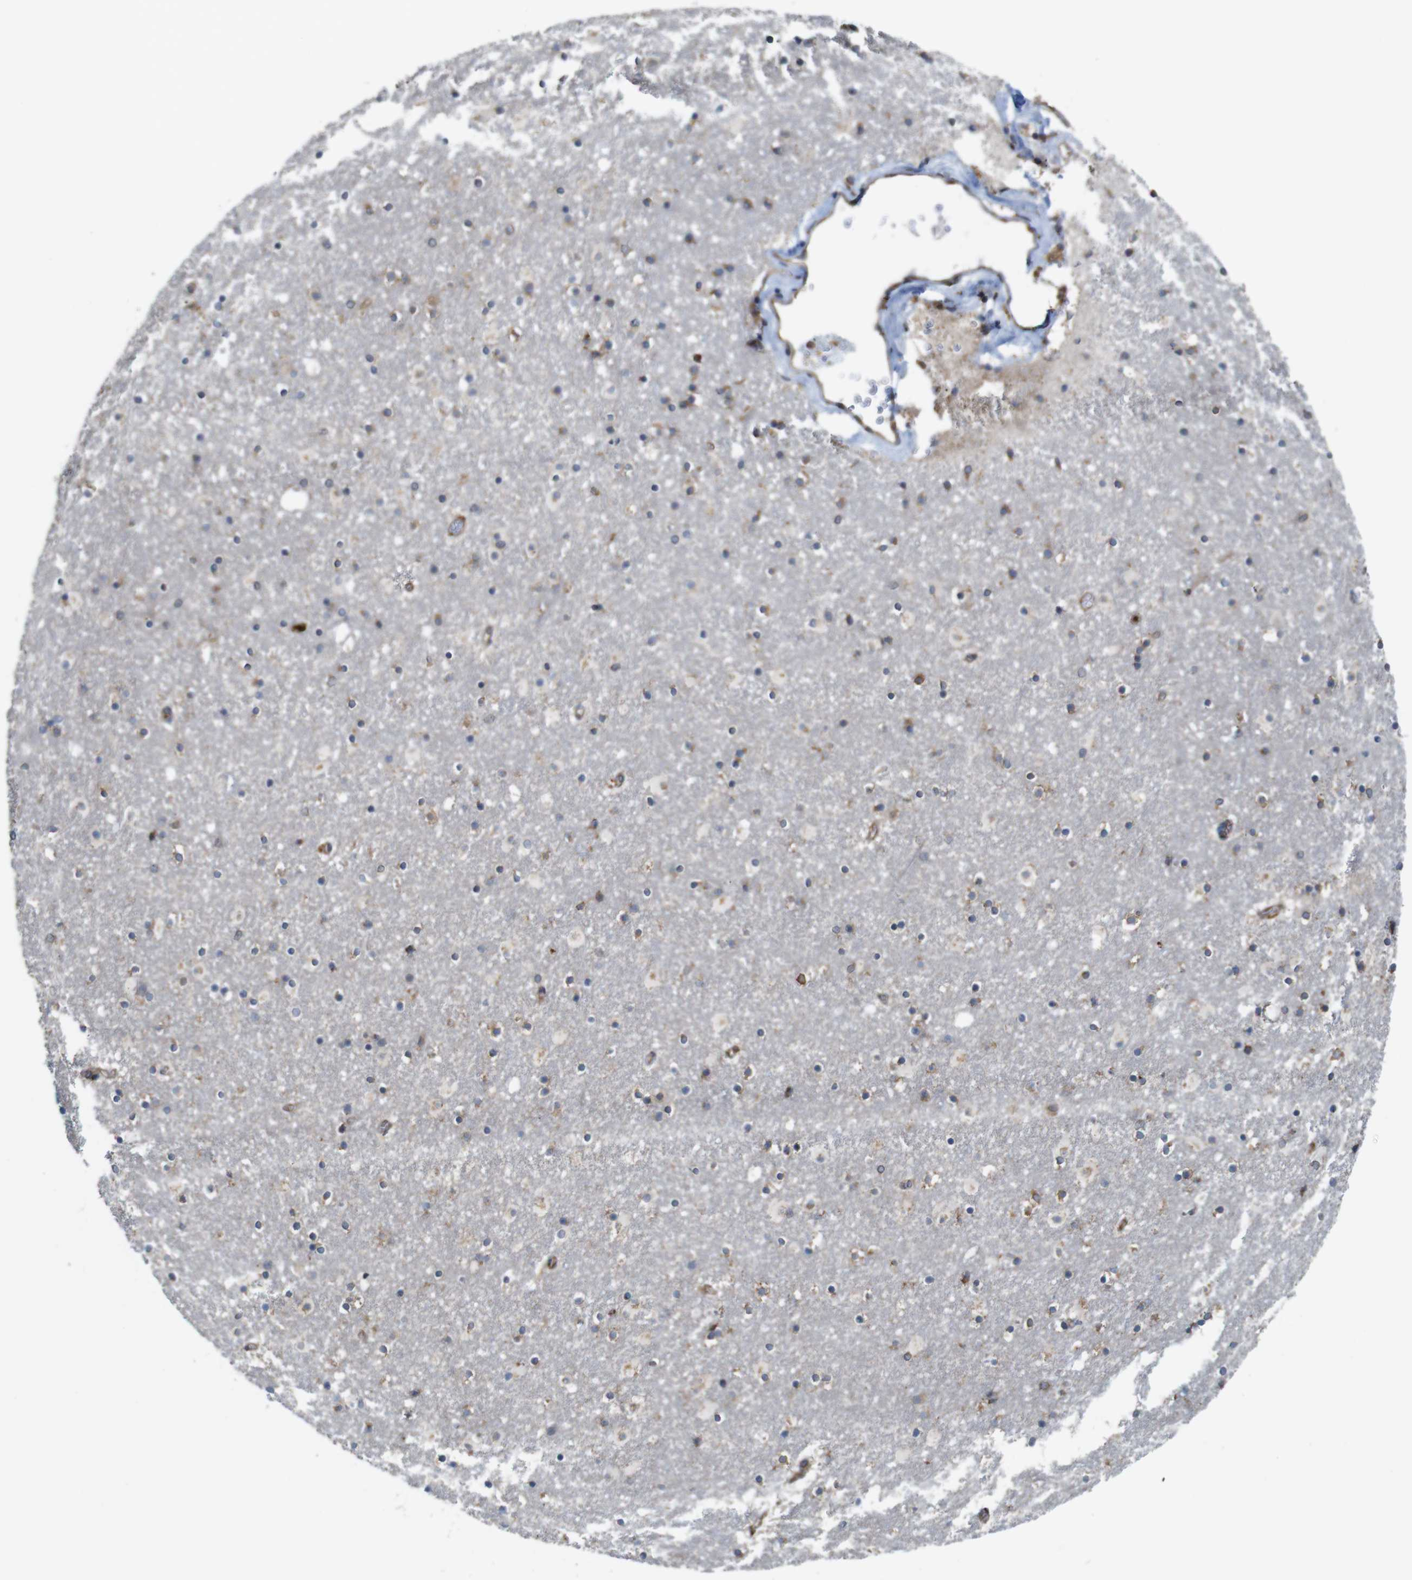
{"staining": {"intensity": "weak", "quantity": "<25%", "location": "cytoplasmic/membranous"}, "tissue": "caudate", "cell_type": "Glial cells", "image_type": "normal", "snomed": [{"axis": "morphology", "description": "Normal tissue, NOS"}, {"axis": "topography", "description": "Lateral ventricle wall"}], "caption": "Protein analysis of unremarkable caudate shows no significant staining in glial cells. Brightfield microscopy of immunohistochemistry (IHC) stained with DAB (brown) and hematoxylin (blue), captured at high magnification.", "gene": "UGGT1", "patient": {"sex": "male", "age": 45}}